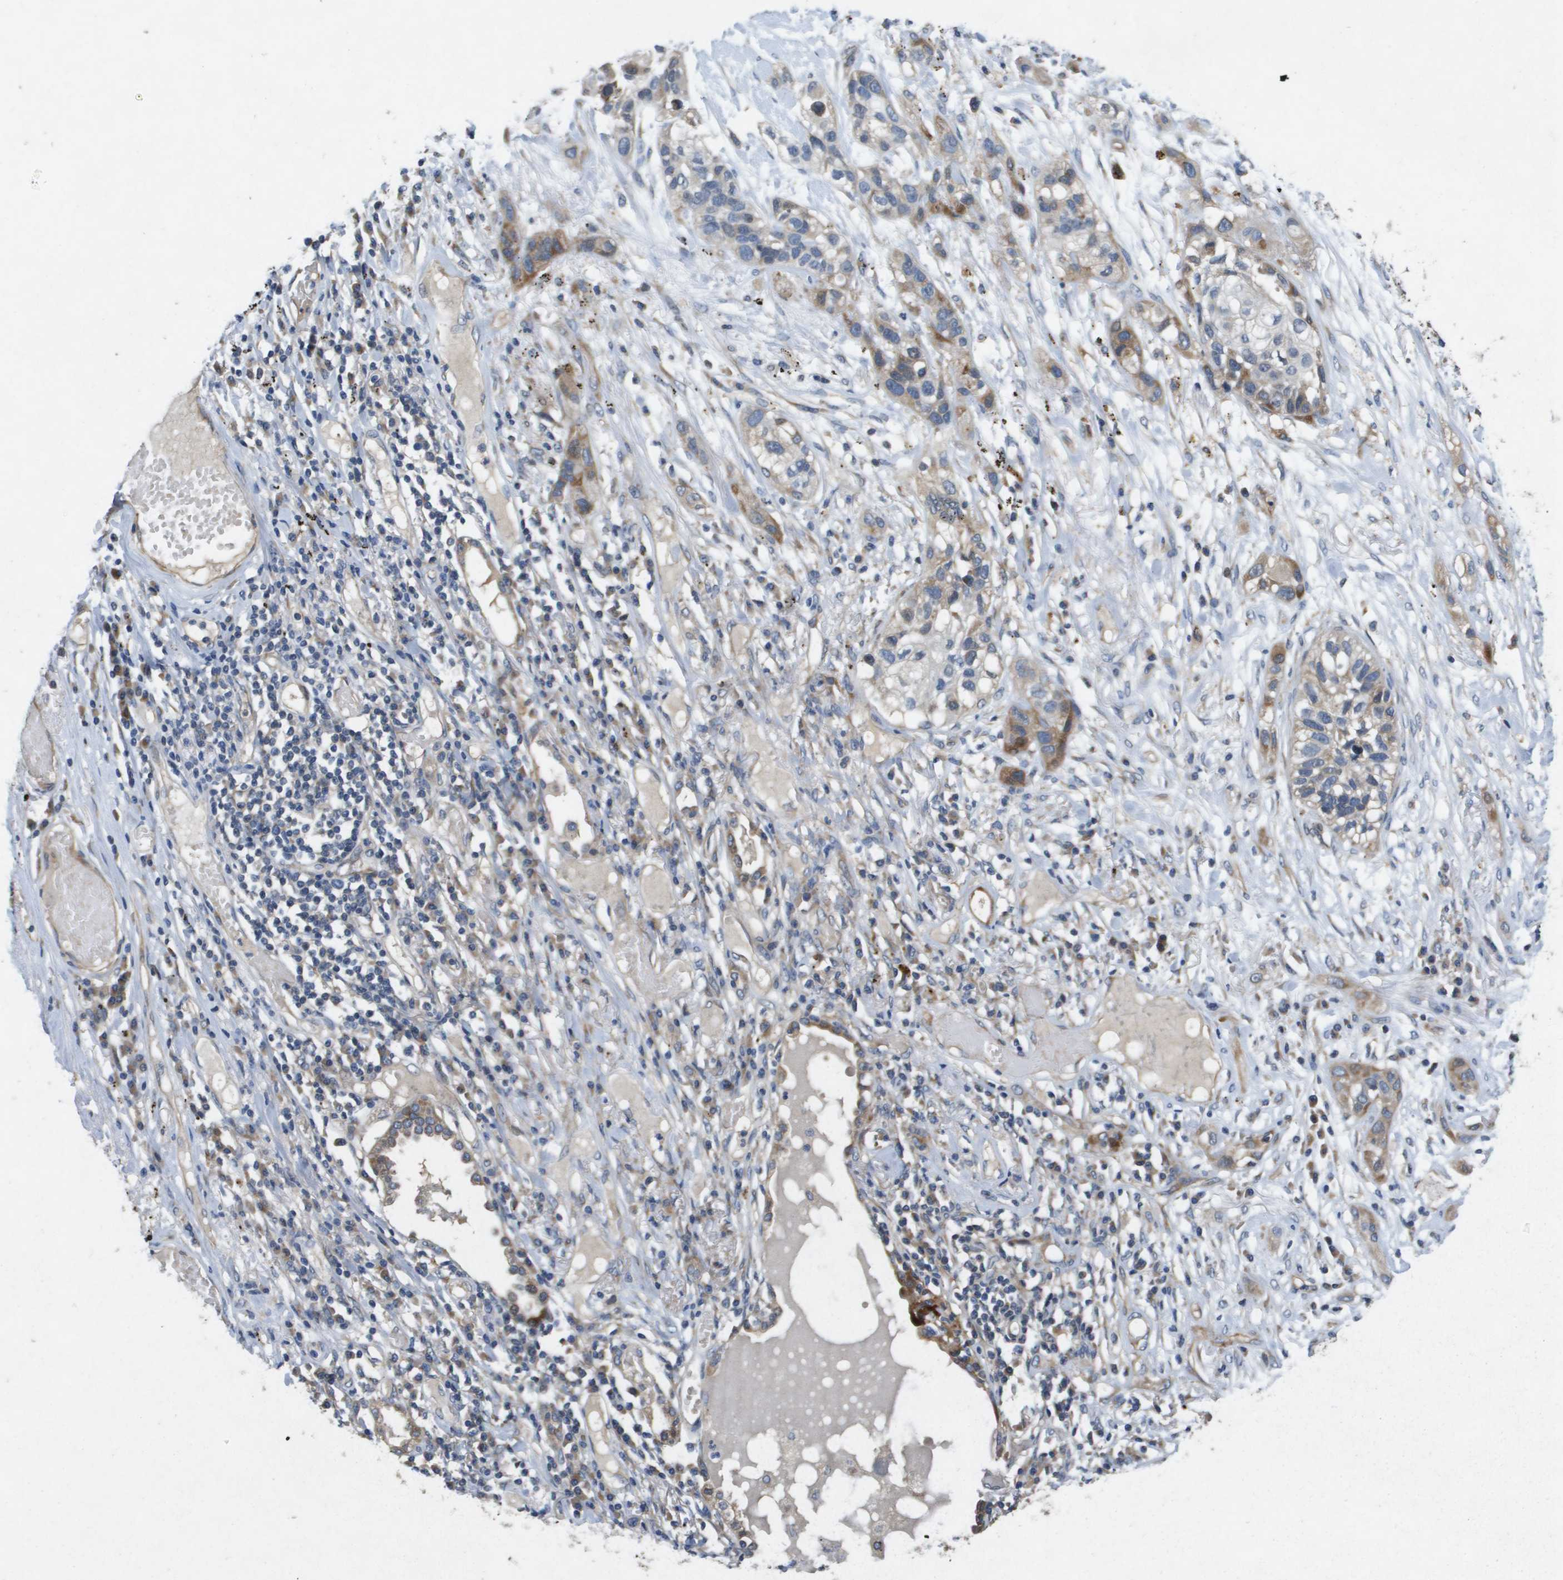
{"staining": {"intensity": "moderate", "quantity": "25%-75%", "location": "cytoplasmic/membranous"}, "tissue": "lung cancer", "cell_type": "Tumor cells", "image_type": "cancer", "snomed": [{"axis": "morphology", "description": "Squamous cell carcinoma, NOS"}, {"axis": "topography", "description": "Lung"}], "caption": "Moderate cytoplasmic/membranous expression is identified in about 25%-75% of tumor cells in lung cancer (squamous cell carcinoma).", "gene": "ENTPD2", "patient": {"sex": "male", "age": 71}}